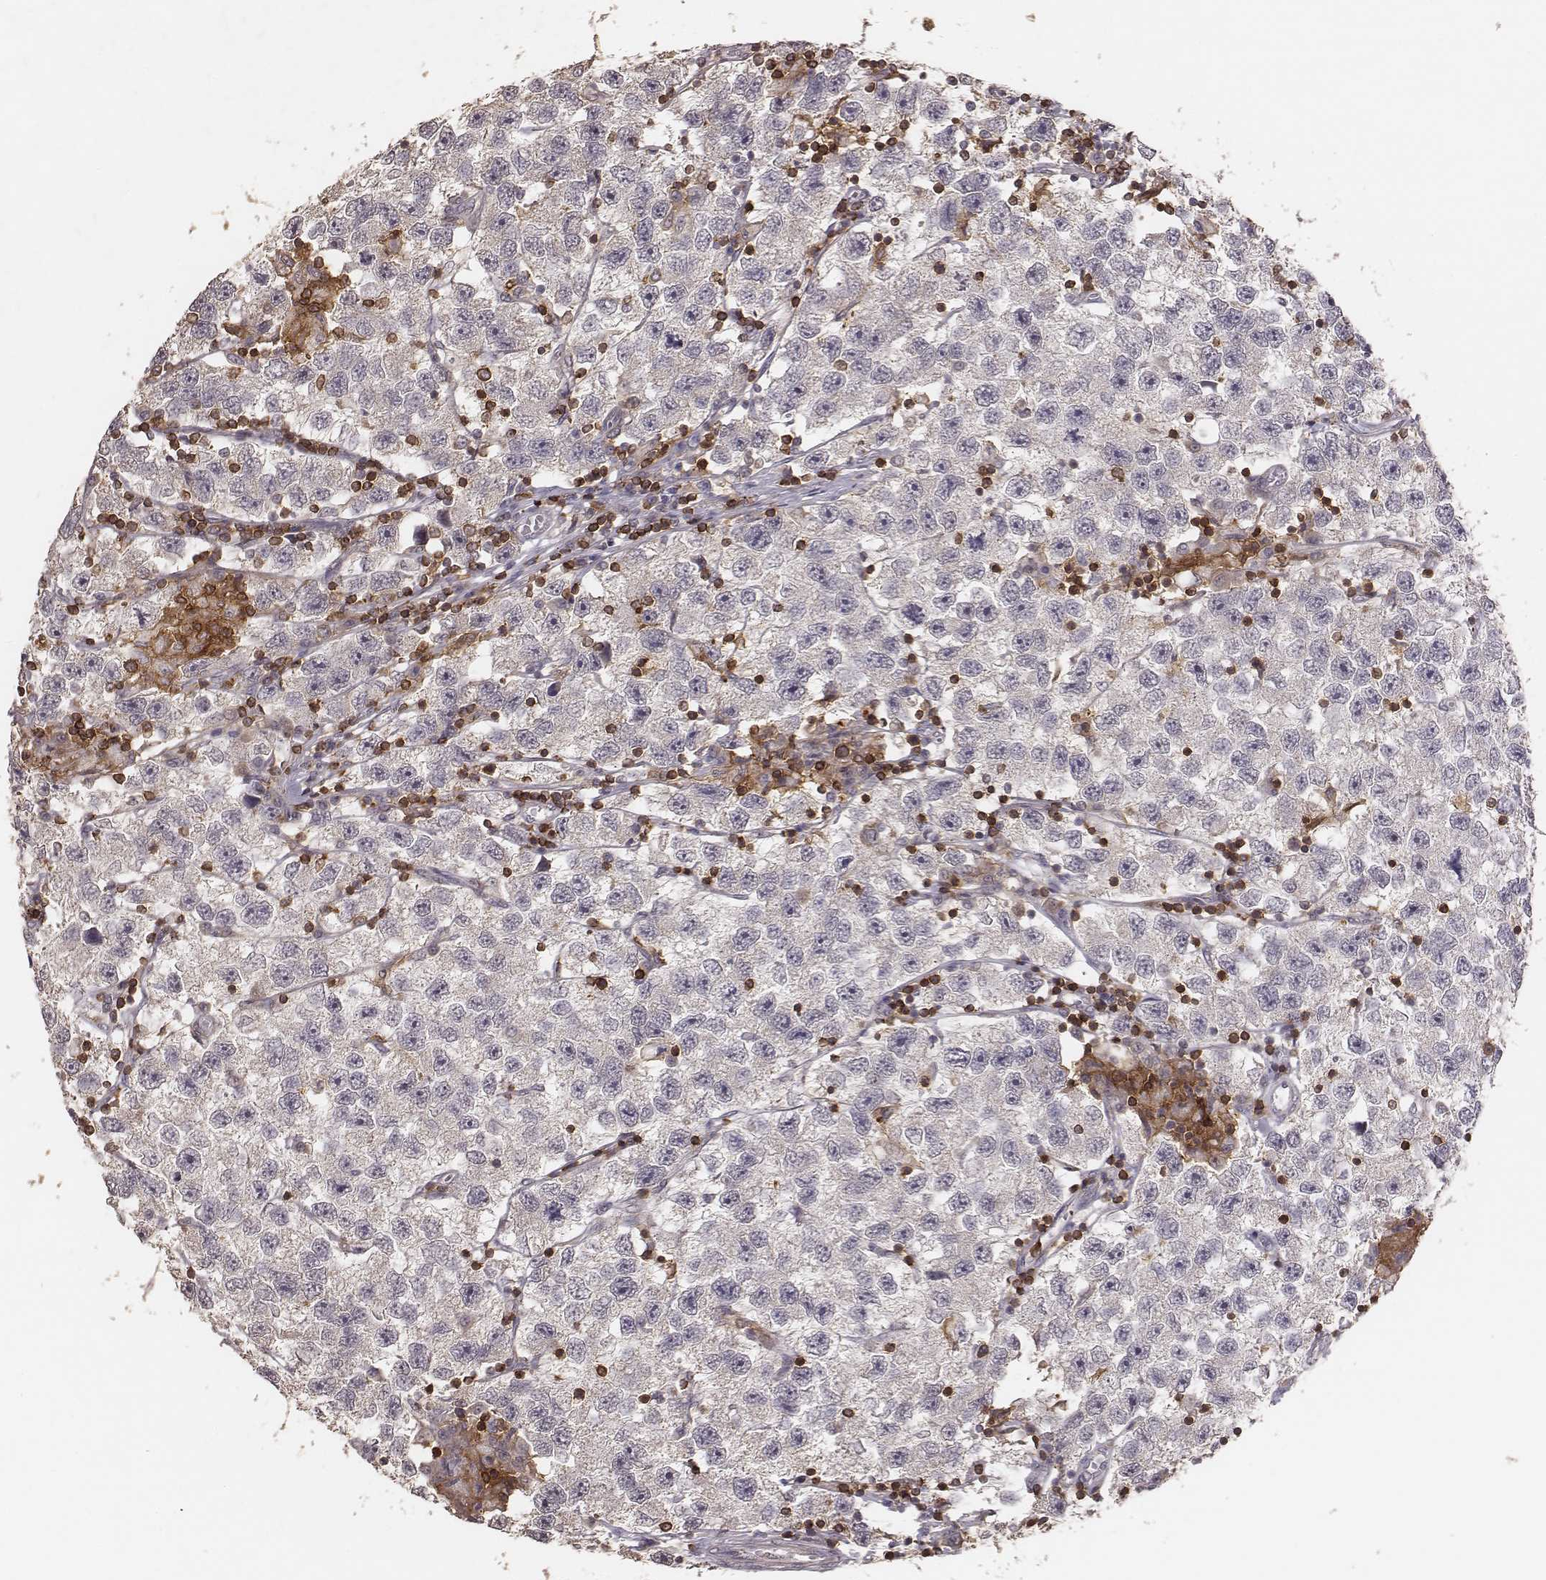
{"staining": {"intensity": "negative", "quantity": "none", "location": "none"}, "tissue": "testis cancer", "cell_type": "Tumor cells", "image_type": "cancer", "snomed": [{"axis": "morphology", "description": "Seminoma, NOS"}, {"axis": "topography", "description": "Testis"}], "caption": "Tumor cells show no significant protein expression in testis cancer (seminoma). (Stains: DAB (3,3'-diaminobenzidine) immunohistochemistry with hematoxylin counter stain, Microscopy: brightfield microscopy at high magnification).", "gene": "PILRA", "patient": {"sex": "male", "age": 26}}